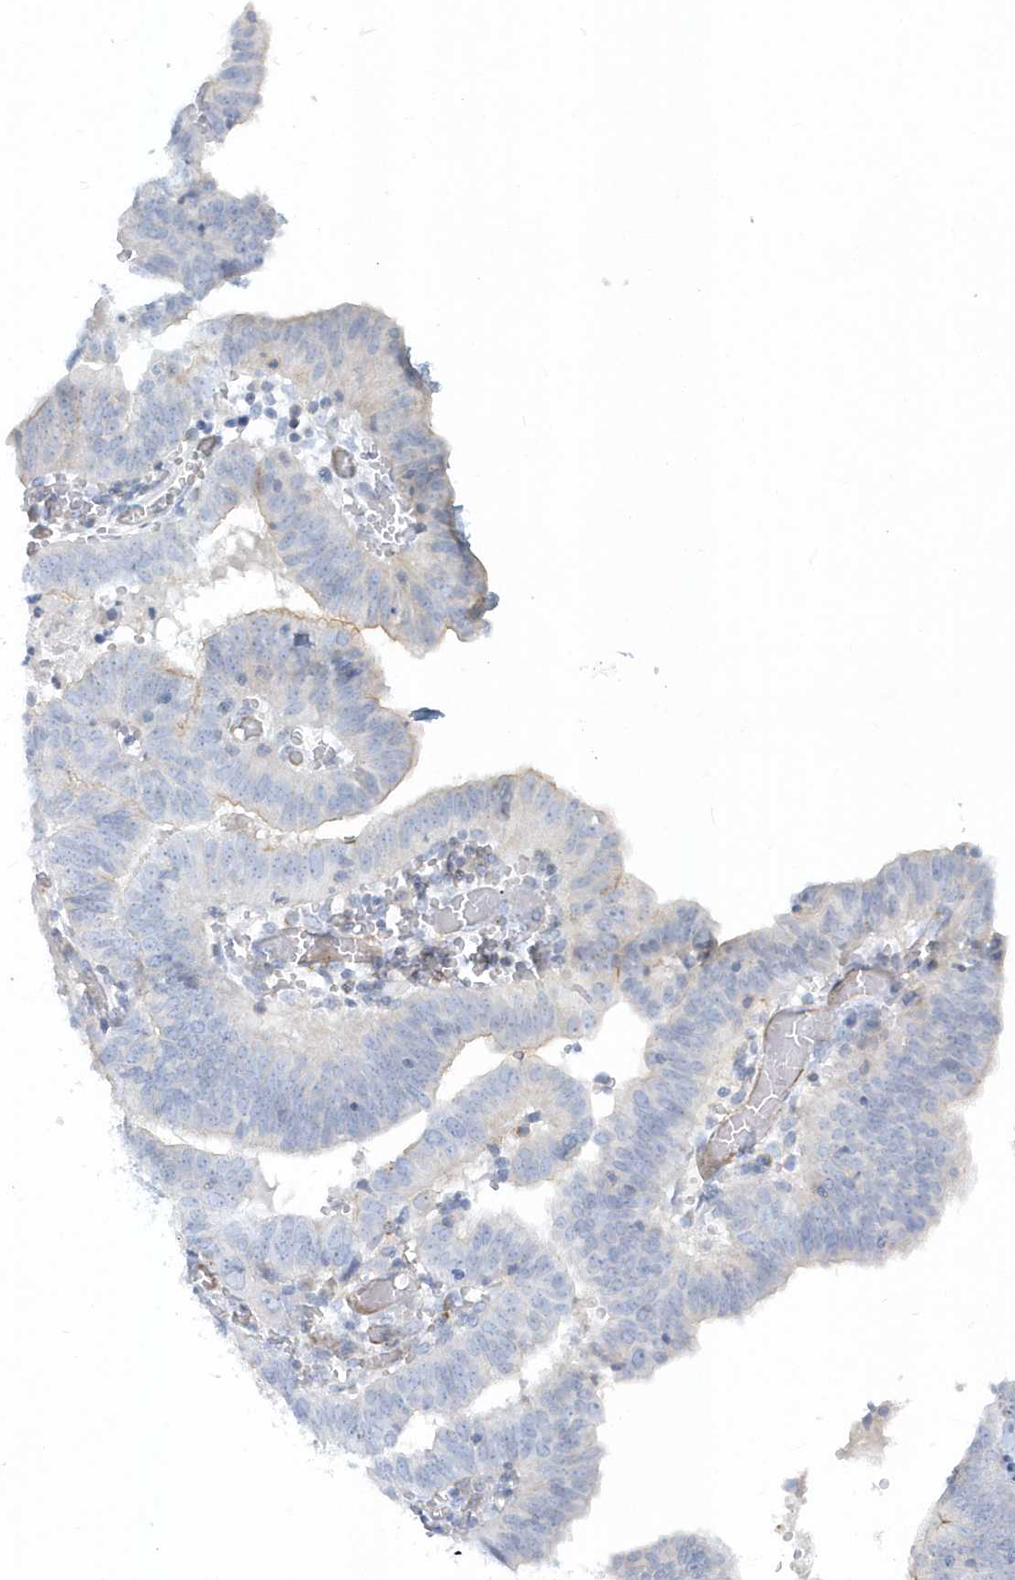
{"staining": {"intensity": "weak", "quantity": "<25%", "location": "cytoplasmic/membranous"}, "tissue": "endometrial cancer", "cell_type": "Tumor cells", "image_type": "cancer", "snomed": [{"axis": "morphology", "description": "Adenocarcinoma, NOS"}, {"axis": "topography", "description": "Uterus"}], "caption": "Endometrial cancer stained for a protein using IHC shows no staining tumor cells.", "gene": "DNAH1", "patient": {"sex": "female", "age": 77}}